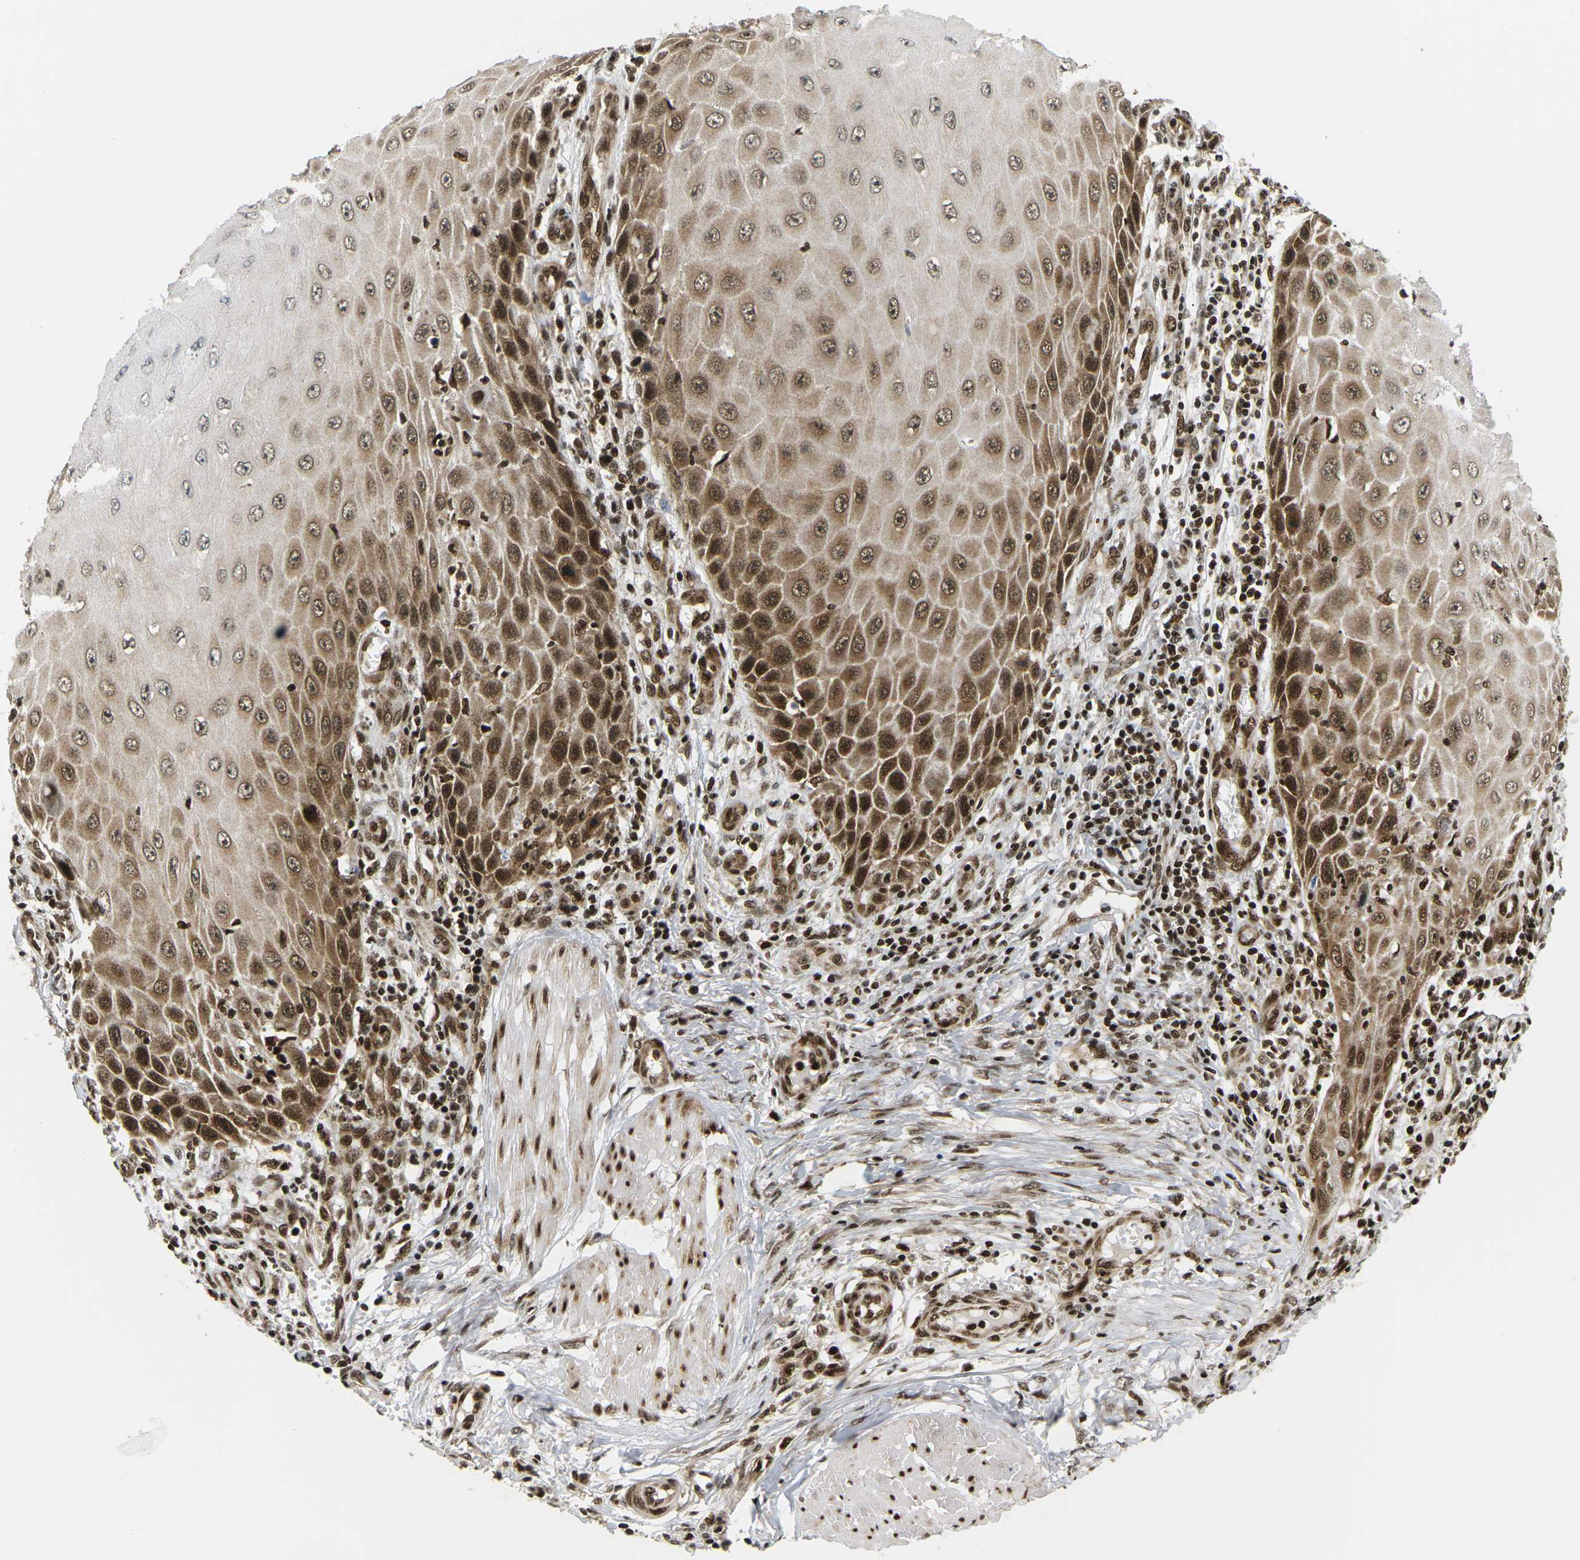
{"staining": {"intensity": "moderate", "quantity": ">75%", "location": "cytoplasmic/membranous,nuclear"}, "tissue": "skin cancer", "cell_type": "Tumor cells", "image_type": "cancer", "snomed": [{"axis": "morphology", "description": "Squamous cell carcinoma, NOS"}, {"axis": "topography", "description": "Skin"}], "caption": "Skin cancer stained for a protein (brown) demonstrates moderate cytoplasmic/membranous and nuclear positive positivity in about >75% of tumor cells.", "gene": "CELF1", "patient": {"sex": "female", "age": 73}}